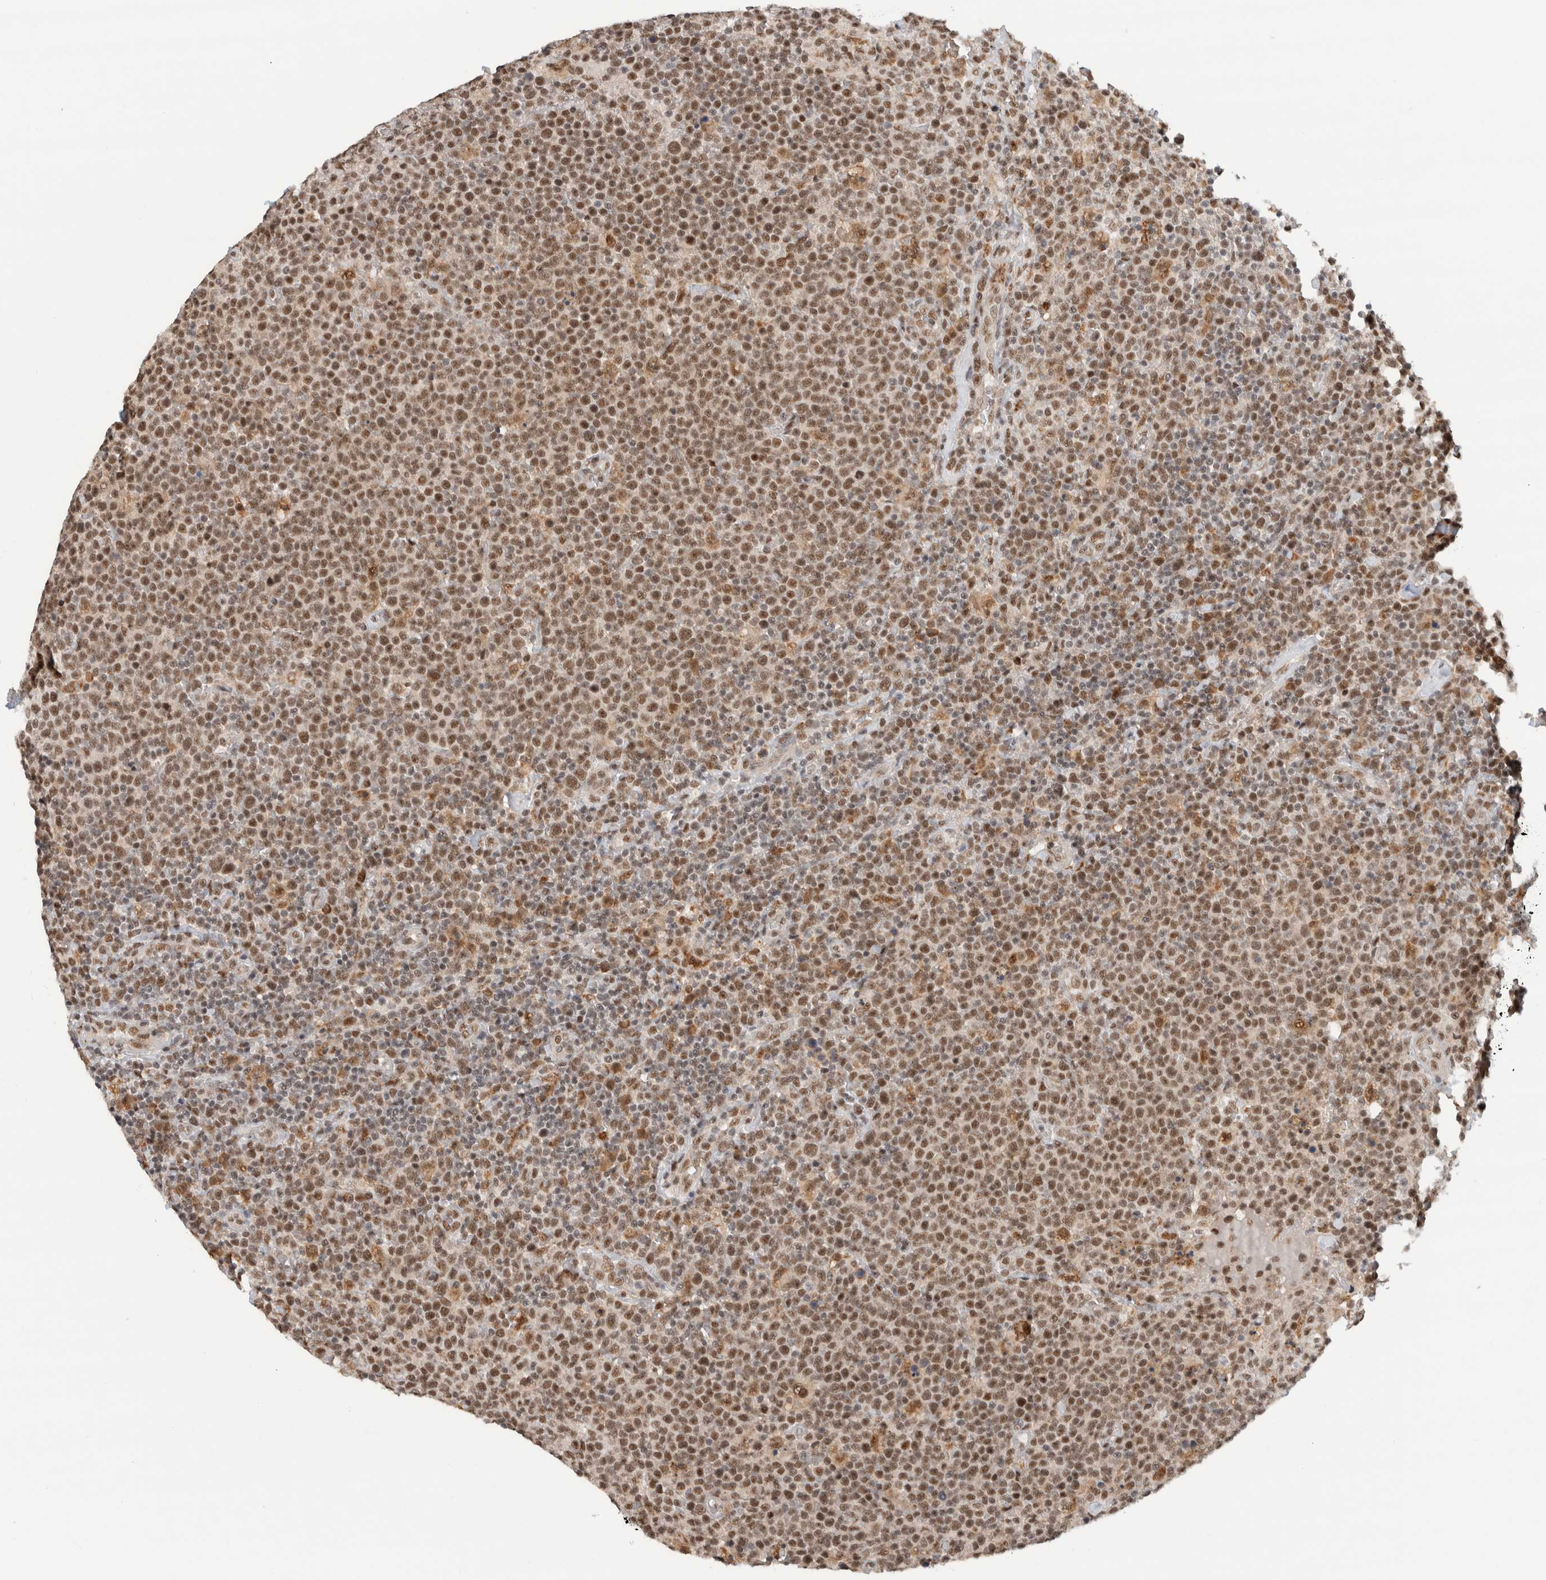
{"staining": {"intensity": "moderate", "quantity": ">75%", "location": "nuclear"}, "tissue": "lymphoma", "cell_type": "Tumor cells", "image_type": "cancer", "snomed": [{"axis": "morphology", "description": "Malignant lymphoma, non-Hodgkin's type, High grade"}, {"axis": "topography", "description": "Lymph node"}], "caption": "Moderate nuclear protein expression is present in approximately >75% of tumor cells in lymphoma. (IHC, brightfield microscopy, high magnification).", "gene": "NCAPG2", "patient": {"sex": "male", "age": 61}}